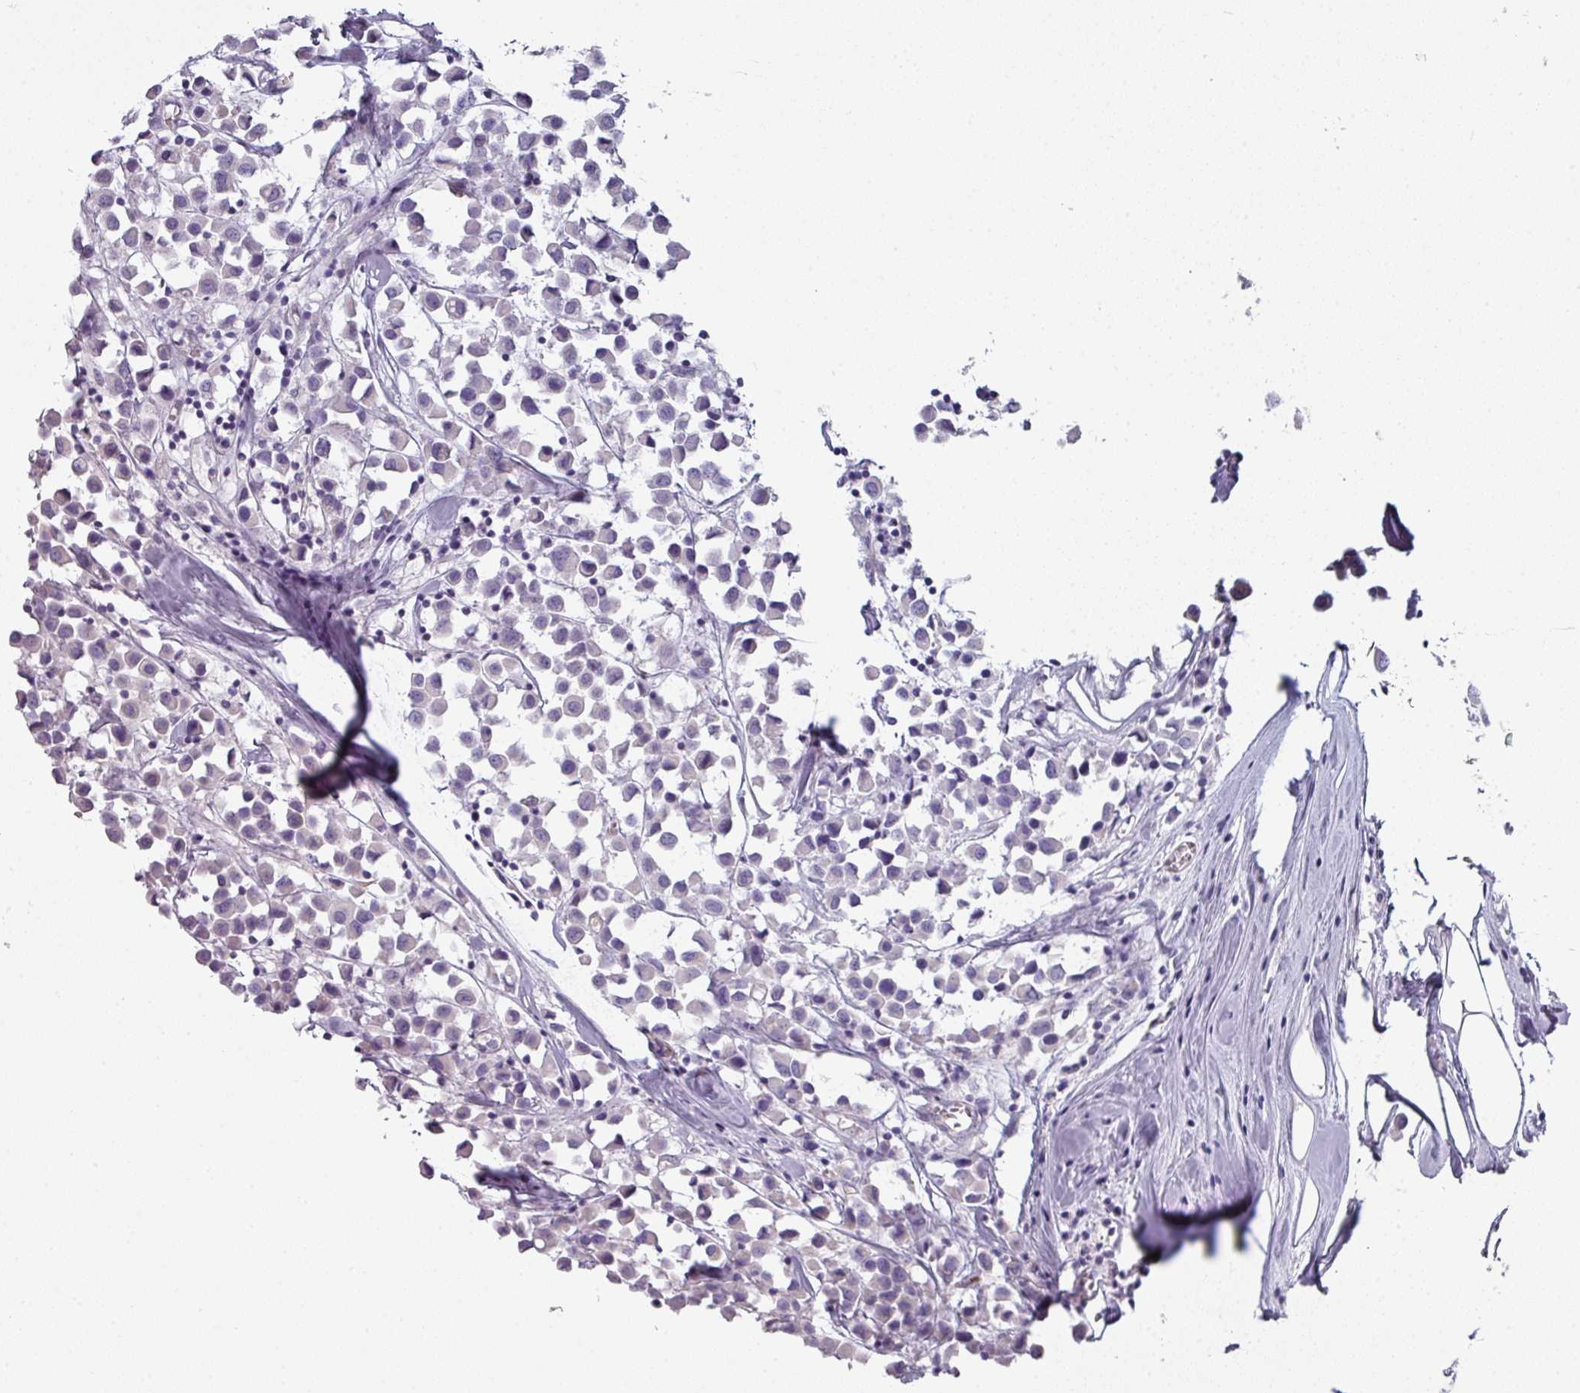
{"staining": {"intensity": "negative", "quantity": "none", "location": "none"}, "tissue": "breast cancer", "cell_type": "Tumor cells", "image_type": "cancer", "snomed": [{"axis": "morphology", "description": "Duct carcinoma"}, {"axis": "topography", "description": "Breast"}], "caption": "Immunohistochemical staining of human invasive ductal carcinoma (breast) displays no significant staining in tumor cells.", "gene": "SLC17A7", "patient": {"sex": "female", "age": 61}}